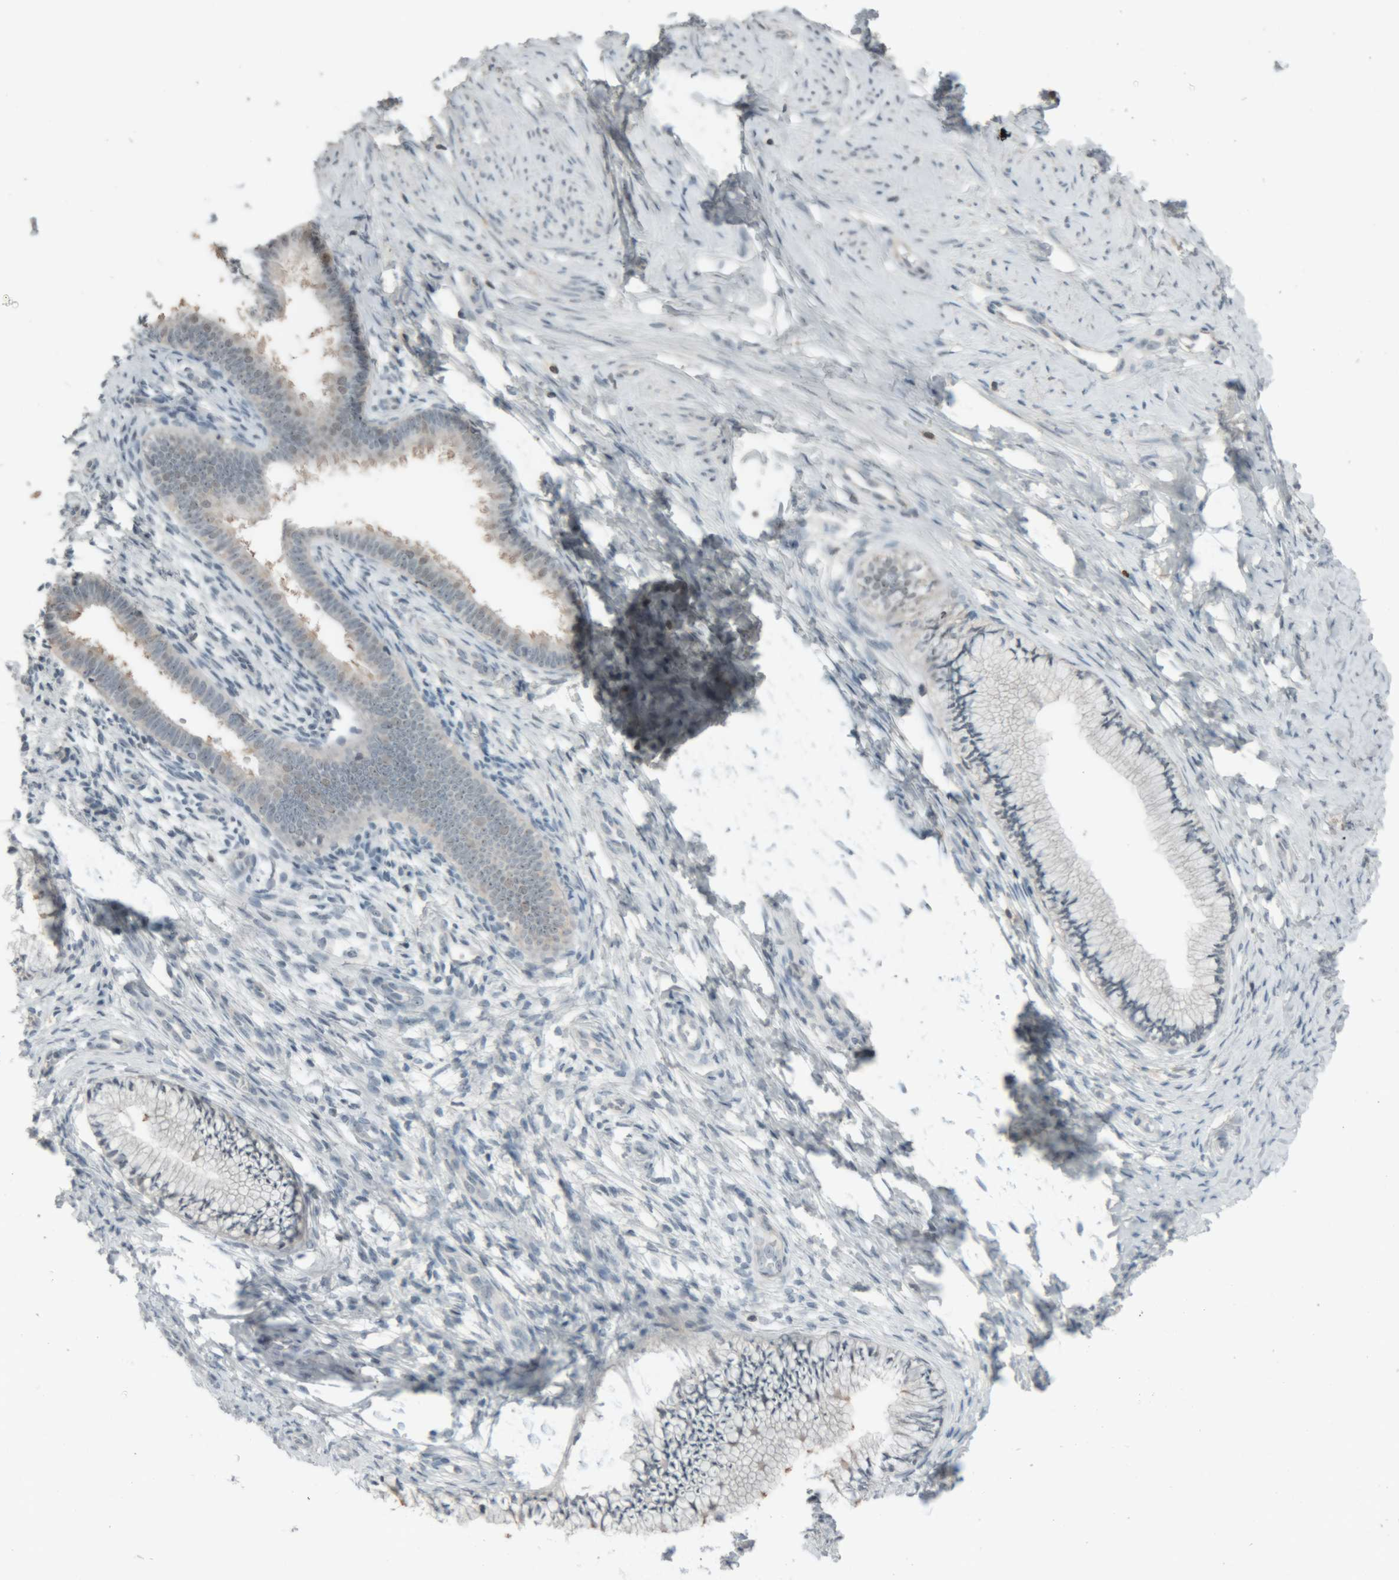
{"staining": {"intensity": "weak", "quantity": "<25%", "location": "nuclear"}, "tissue": "cervix", "cell_type": "Glandular cells", "image_type": "normal", "snomed": [{"axis": "morphology", "description": "Normal tissue, NOS"}, {"axis": "topography", "description": "Cervix"}], "caption": "This is an IHC photomicrograph of normal cervix. There is no expression in glandular cells.", "gene": "RPF1", "patient": {"sex": "female", "age": 36}}